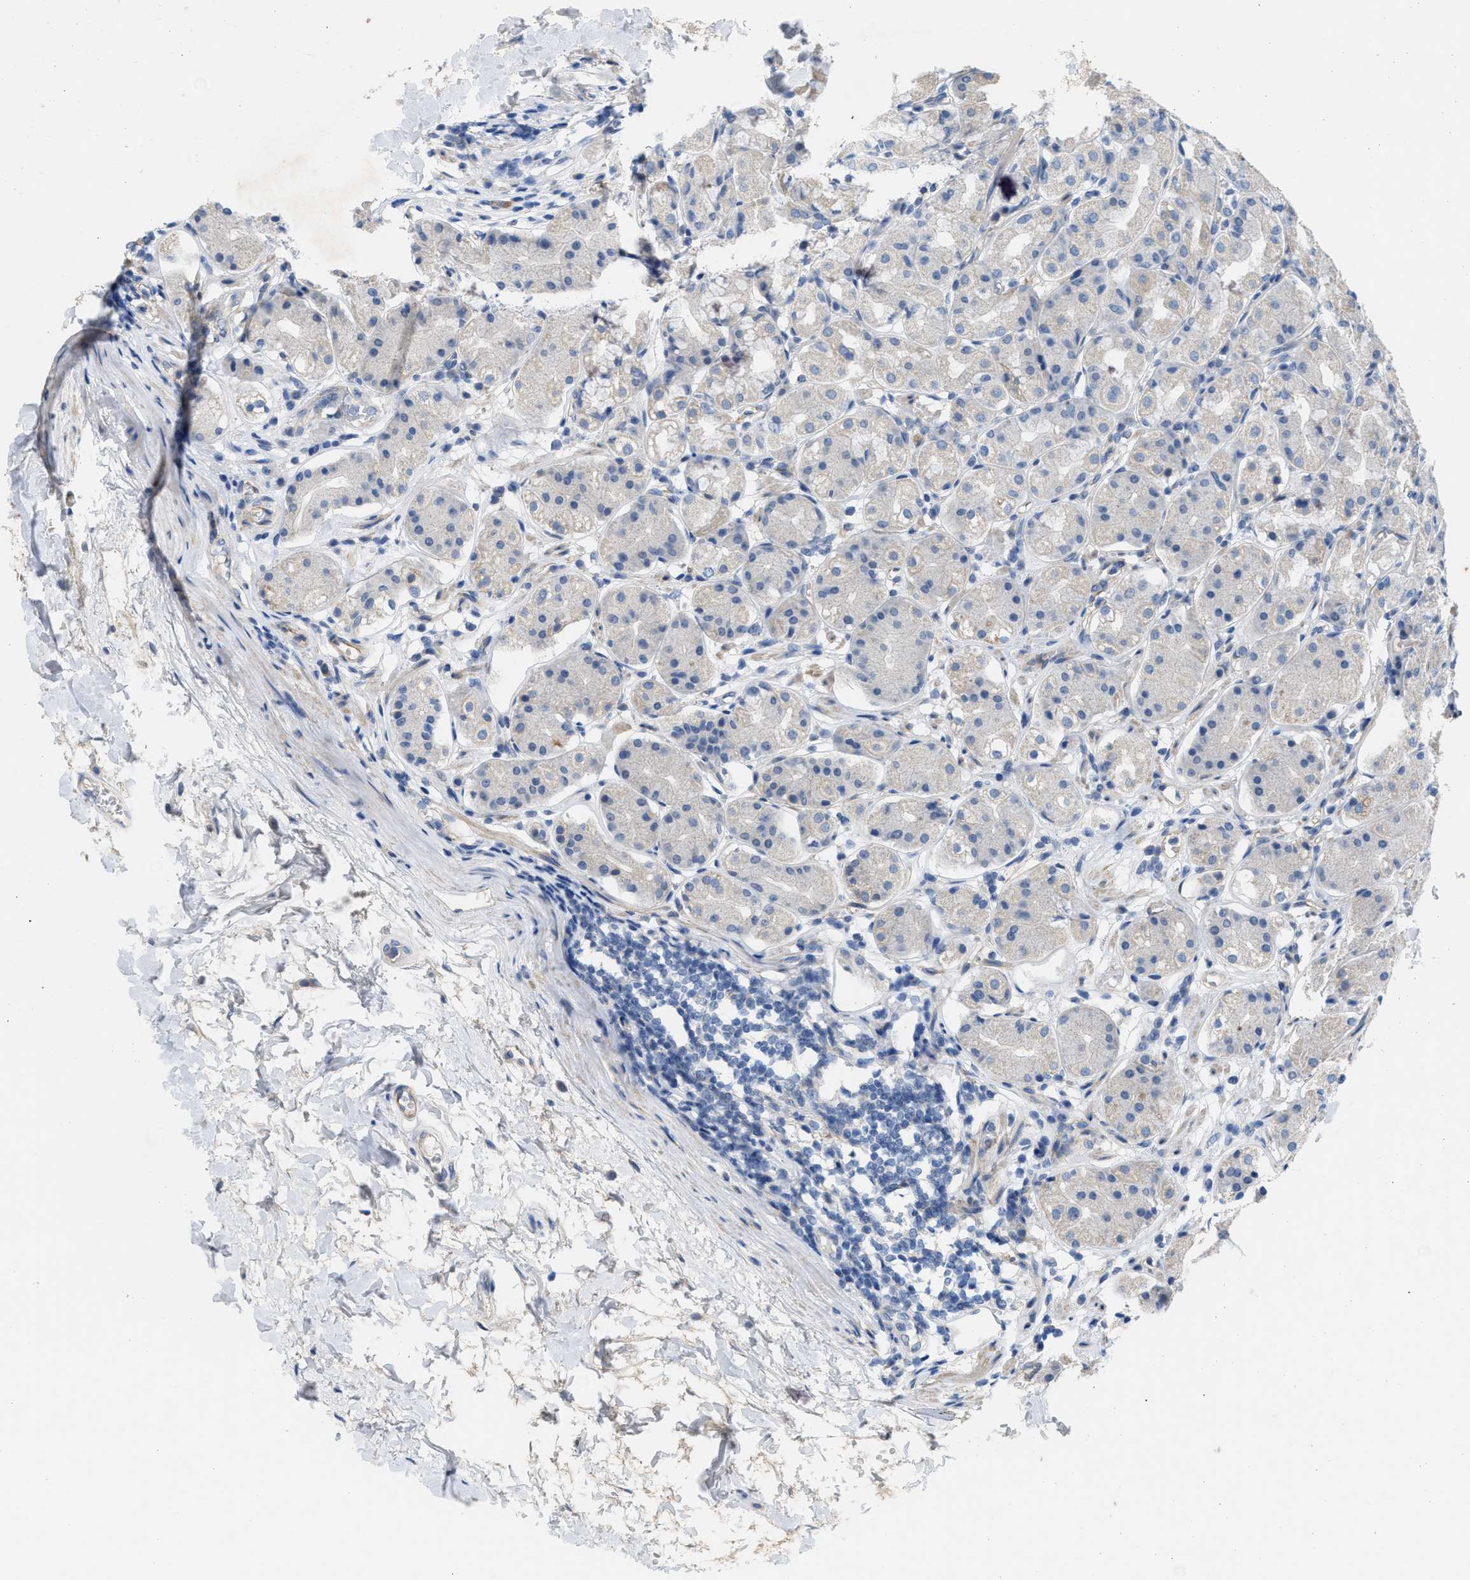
{"staining": {"intensity": "negative", "quantity": "none", "location": "none"}, "tissue": "stomach", "cell_type": "Glandular cells", "image_type": "normal", "snomed": [{"axis": "morphology", "description": "Normal tissue, NOS"}, {"axis": "topography", "description": "Stomach"}, {"axis": "topography", "description": "Stomach, lower"}], "caption": "Immunohistochemical staining of normal stomach shows no significant positivity in glandular cells.", "gene": "CPA2", "patient": {"sex": "female", "age": 56}}